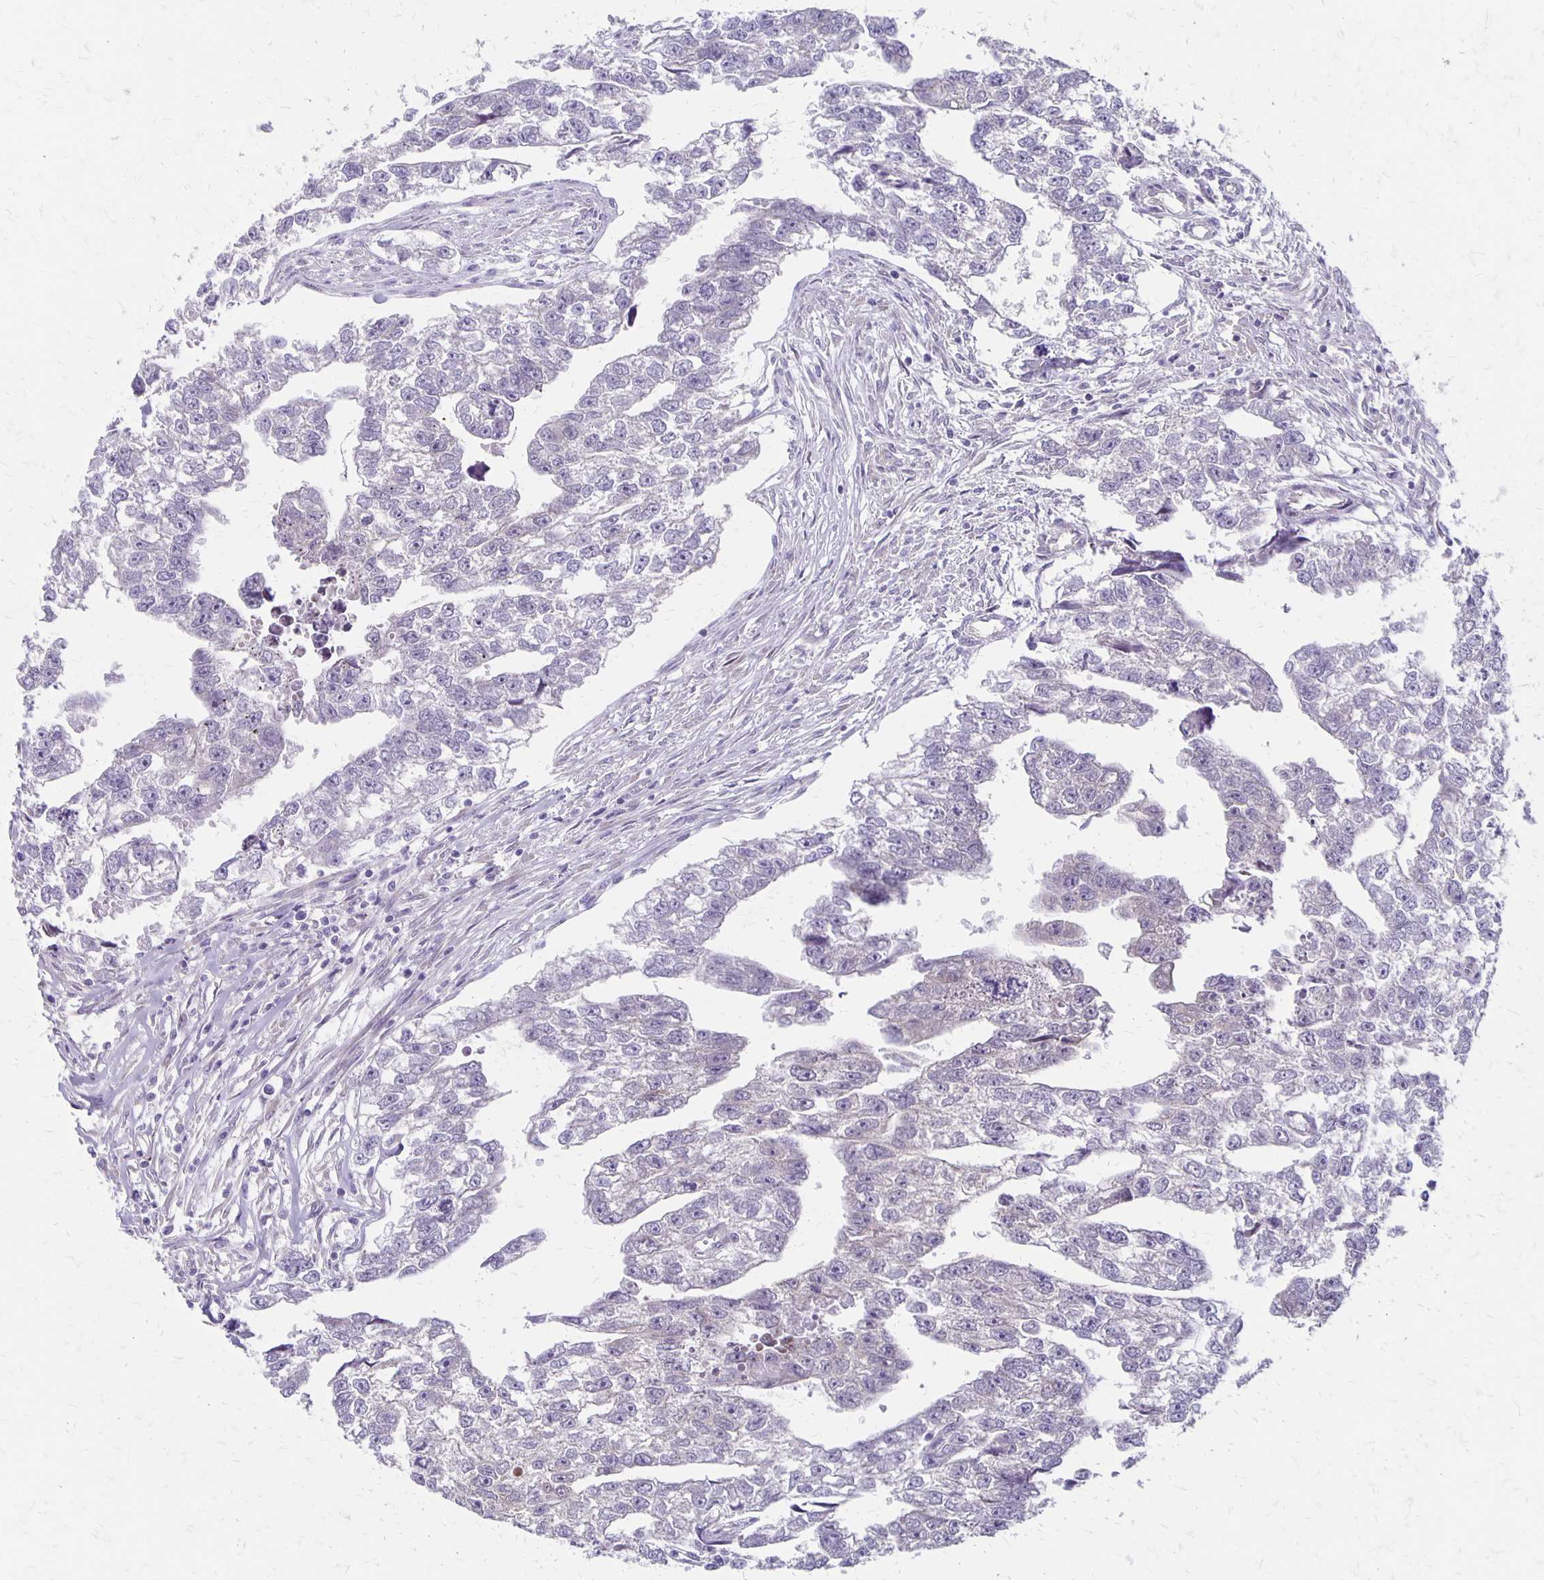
{"staining": {"intensity": "negative", "quantity": "none", "location": "none"}, "tissue": "testis cancer", "cell_type": "Tumor cells", "image_type": "cancer", "snomed": [{"axis": "morphology", "description": "Carcinoma, Embryonal, NOS"}, {"axis": "morphology", "description": "Teratoma, malignant, NOS"}, {"axis": "topography", "description": "Testis"}], "caption": "This is an IHC photomicrograph of human testis malignant teratoma. There is no expression in tumor cells.", "gene": "HOMER1", "patient": {"sex": "male", "age": 44}}